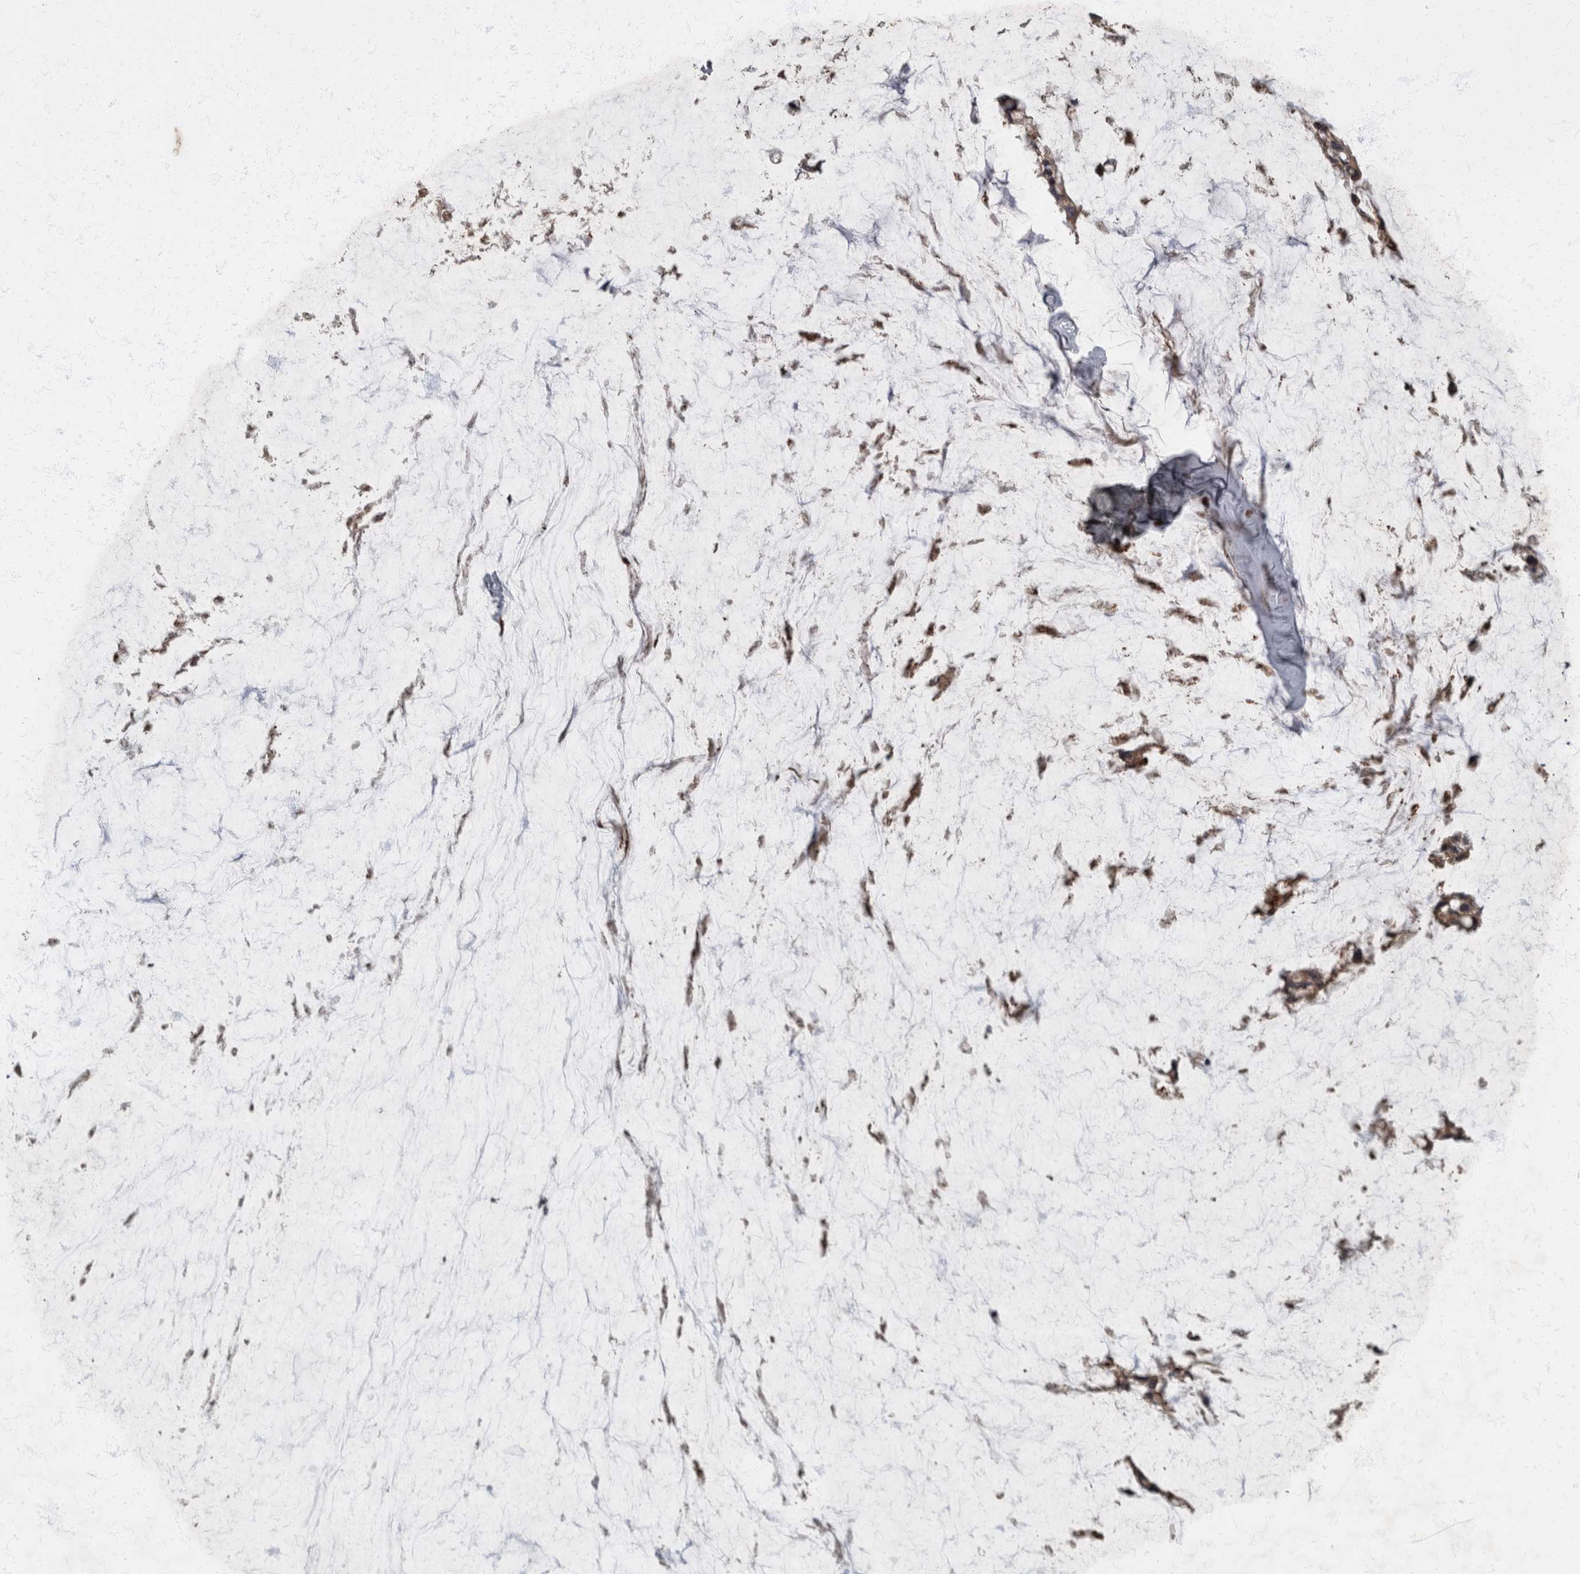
{"staining": {"intensity": "weak", "quantity": "<25%", "location": "cytoplasmic/membranous"}, "tissue": "ovarian cancer", "cell_type": "Tumor cells", "image_type": "cancer", "snomed": [{"axis": "morphology", "description": "Cystadenocarcinoma, mucinous, NOS"}, {"axis": "topography", "description": "Ovary"}], "caption": "Immunohistochemistry histopathology image of neoplastic tissue: ovarian cancer (mucinous cystadenocarcinoma) stained with DAB (3,3'-diaminobenzidine) shows no significant protein positivity in tumor cells.", "gene": "VEGFD", "patient": {"sex": "female", "age": 39}}